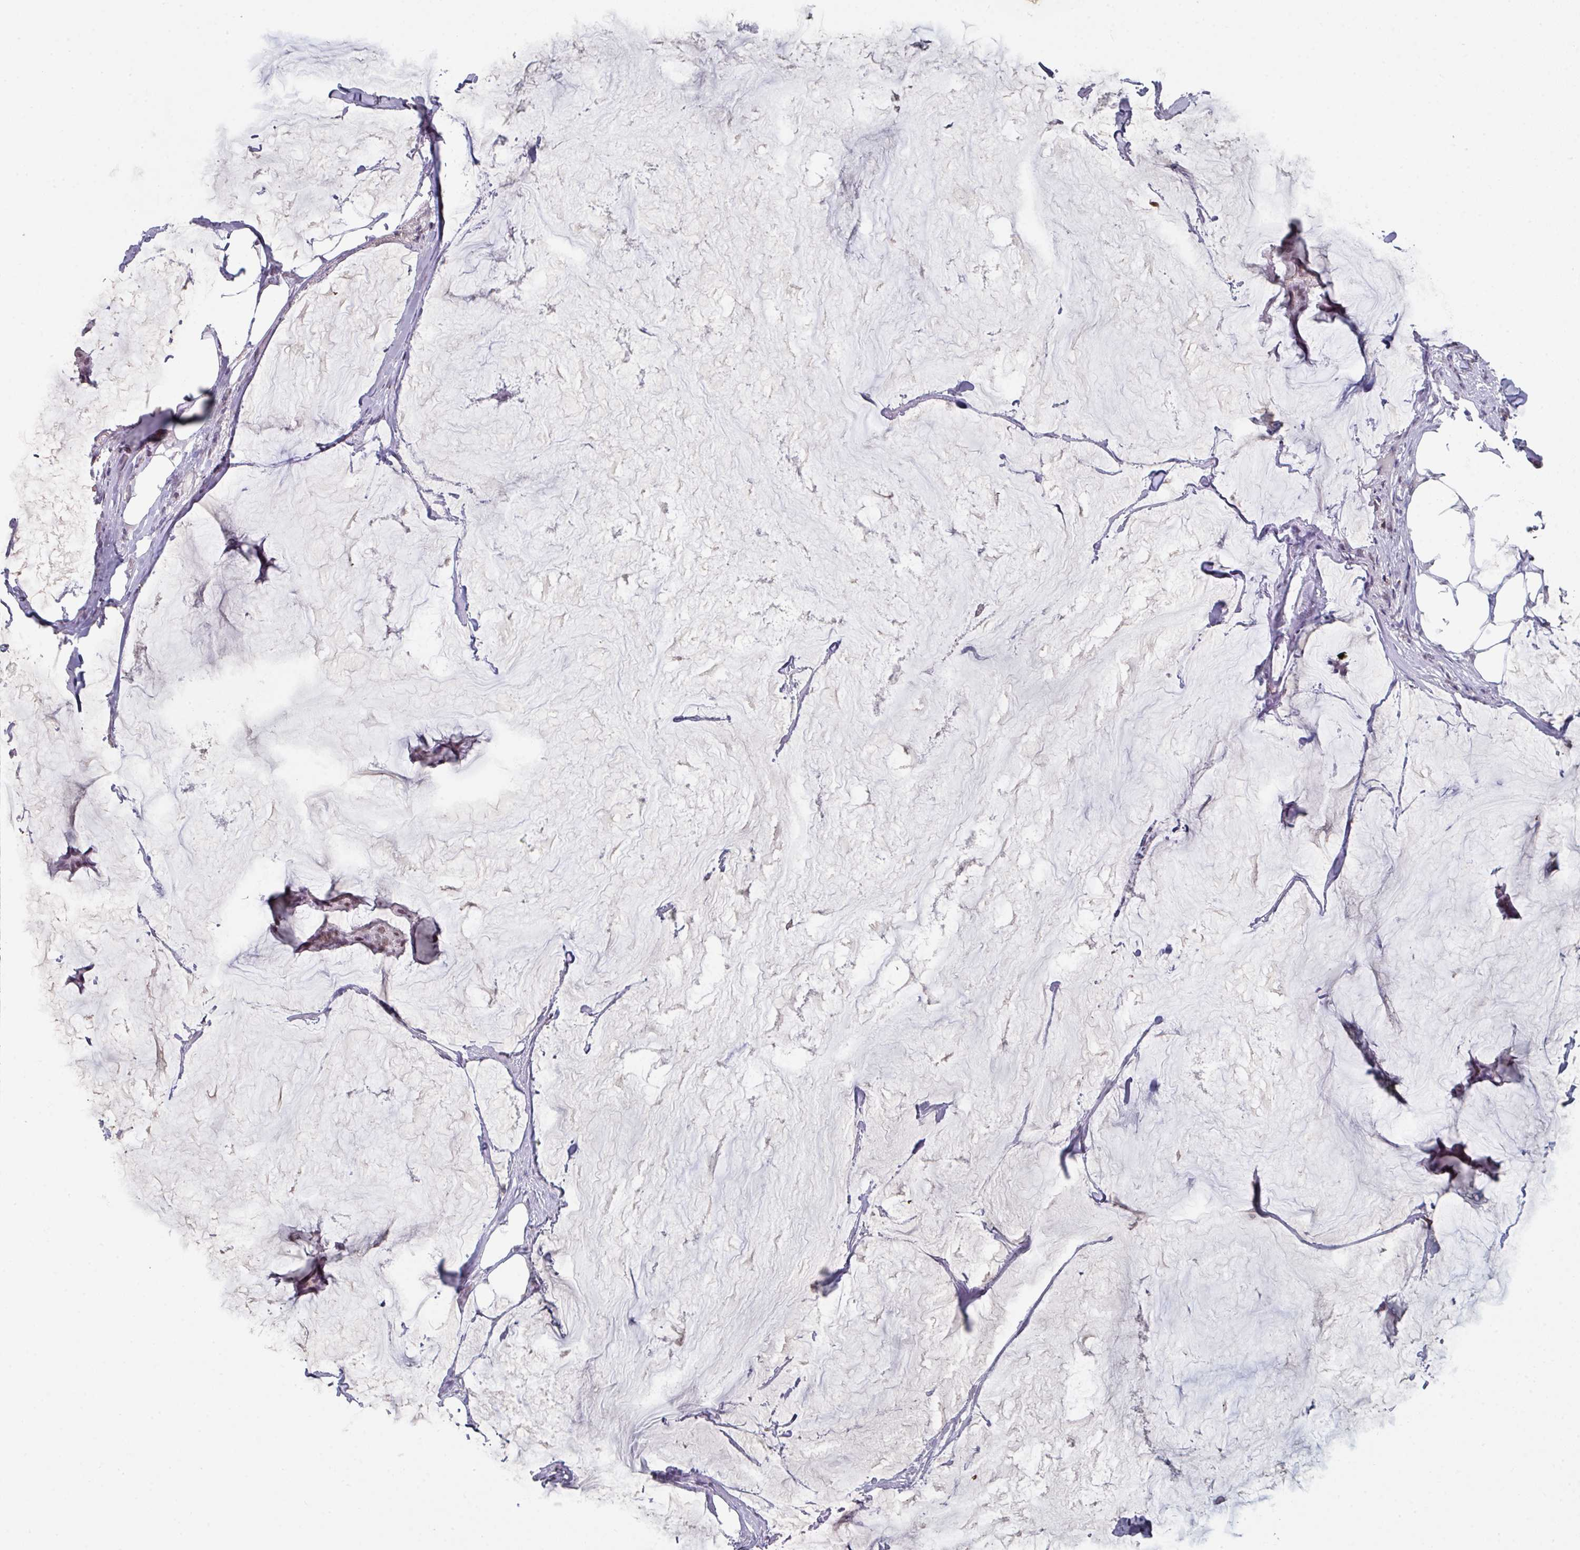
{"staining": {"intensity": "weak", "quantity": ">75%", "location": "nuclear"}, "tissue": "breast cancer", "cell_type": "Tumor cells", "image_type": "cancer", "snomed": [{"axis": "morphology", "description": "Duct carcinoma"}, {"axis": "topography", "description": "Breast"}], "caption": "A brown stain labels weak nuclear positivity of a protein in human invasive ductal carcinoma (breast) tumor cells. The protein is stained brown, and the nuclei are stained in blue (DAB IHC with brightfield microscopy, high magnification).", "gene": "RASAL3", "patient": {"sex": "female", "age": 93}}